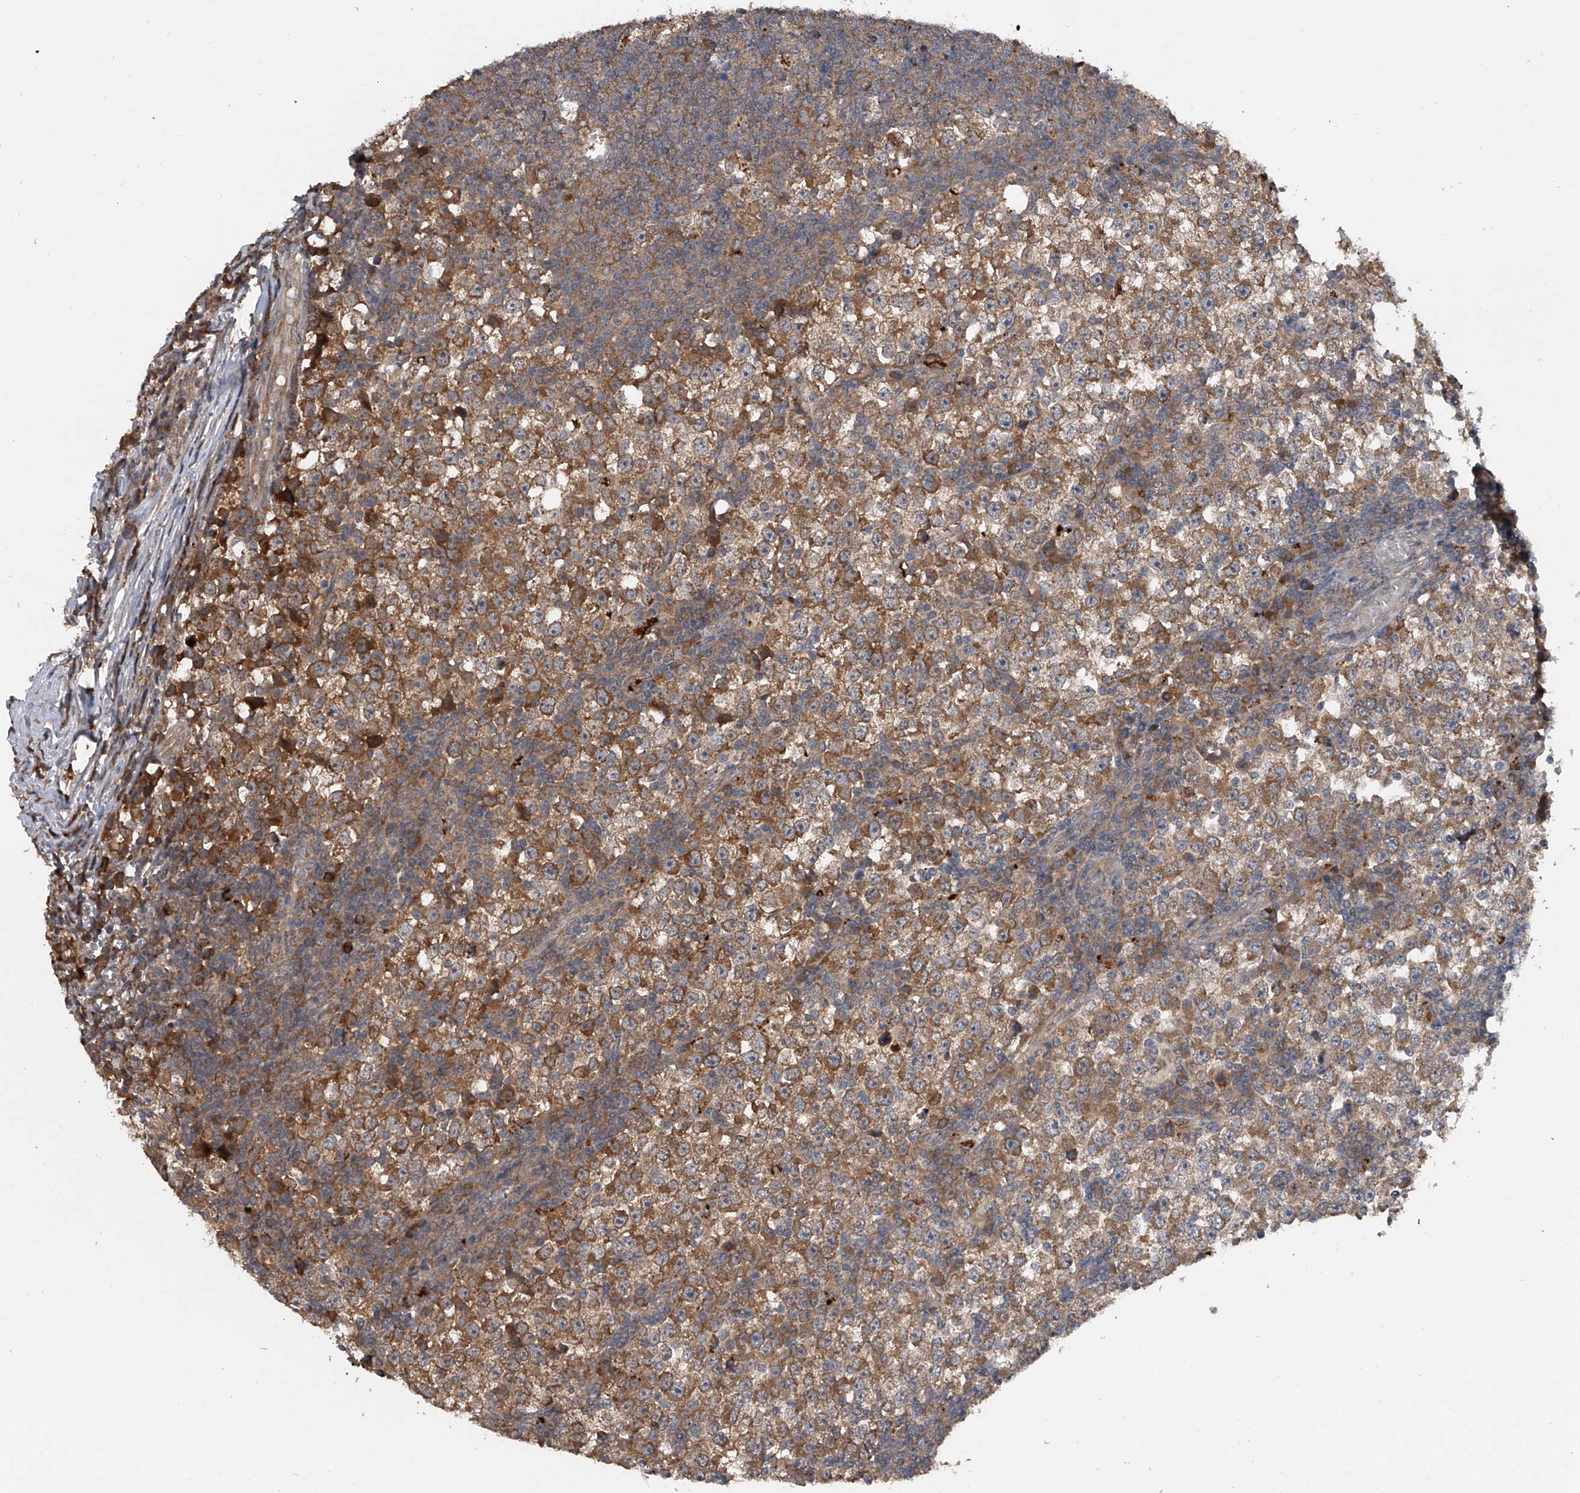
{"staining": {"intensity": "moderate", "quantity": ">75%", "location": "cytoplasmic/membranous"}, "tissue": "testis cancer", "cell_type": "Tumor cells", "image_type": "cancer", "snomed": [{"axis": "morphology", "description": "Seminoma, NOS"}, {"axis": "topography", "description": "Testis"}], "caption": "A brown stain highlights moderate cytoplasmic/membranous expression of a protein in human seminoma (testis) tumor cells.", "gene": "GEMIN8", "patient": {"sex": "male", "age": 65}}